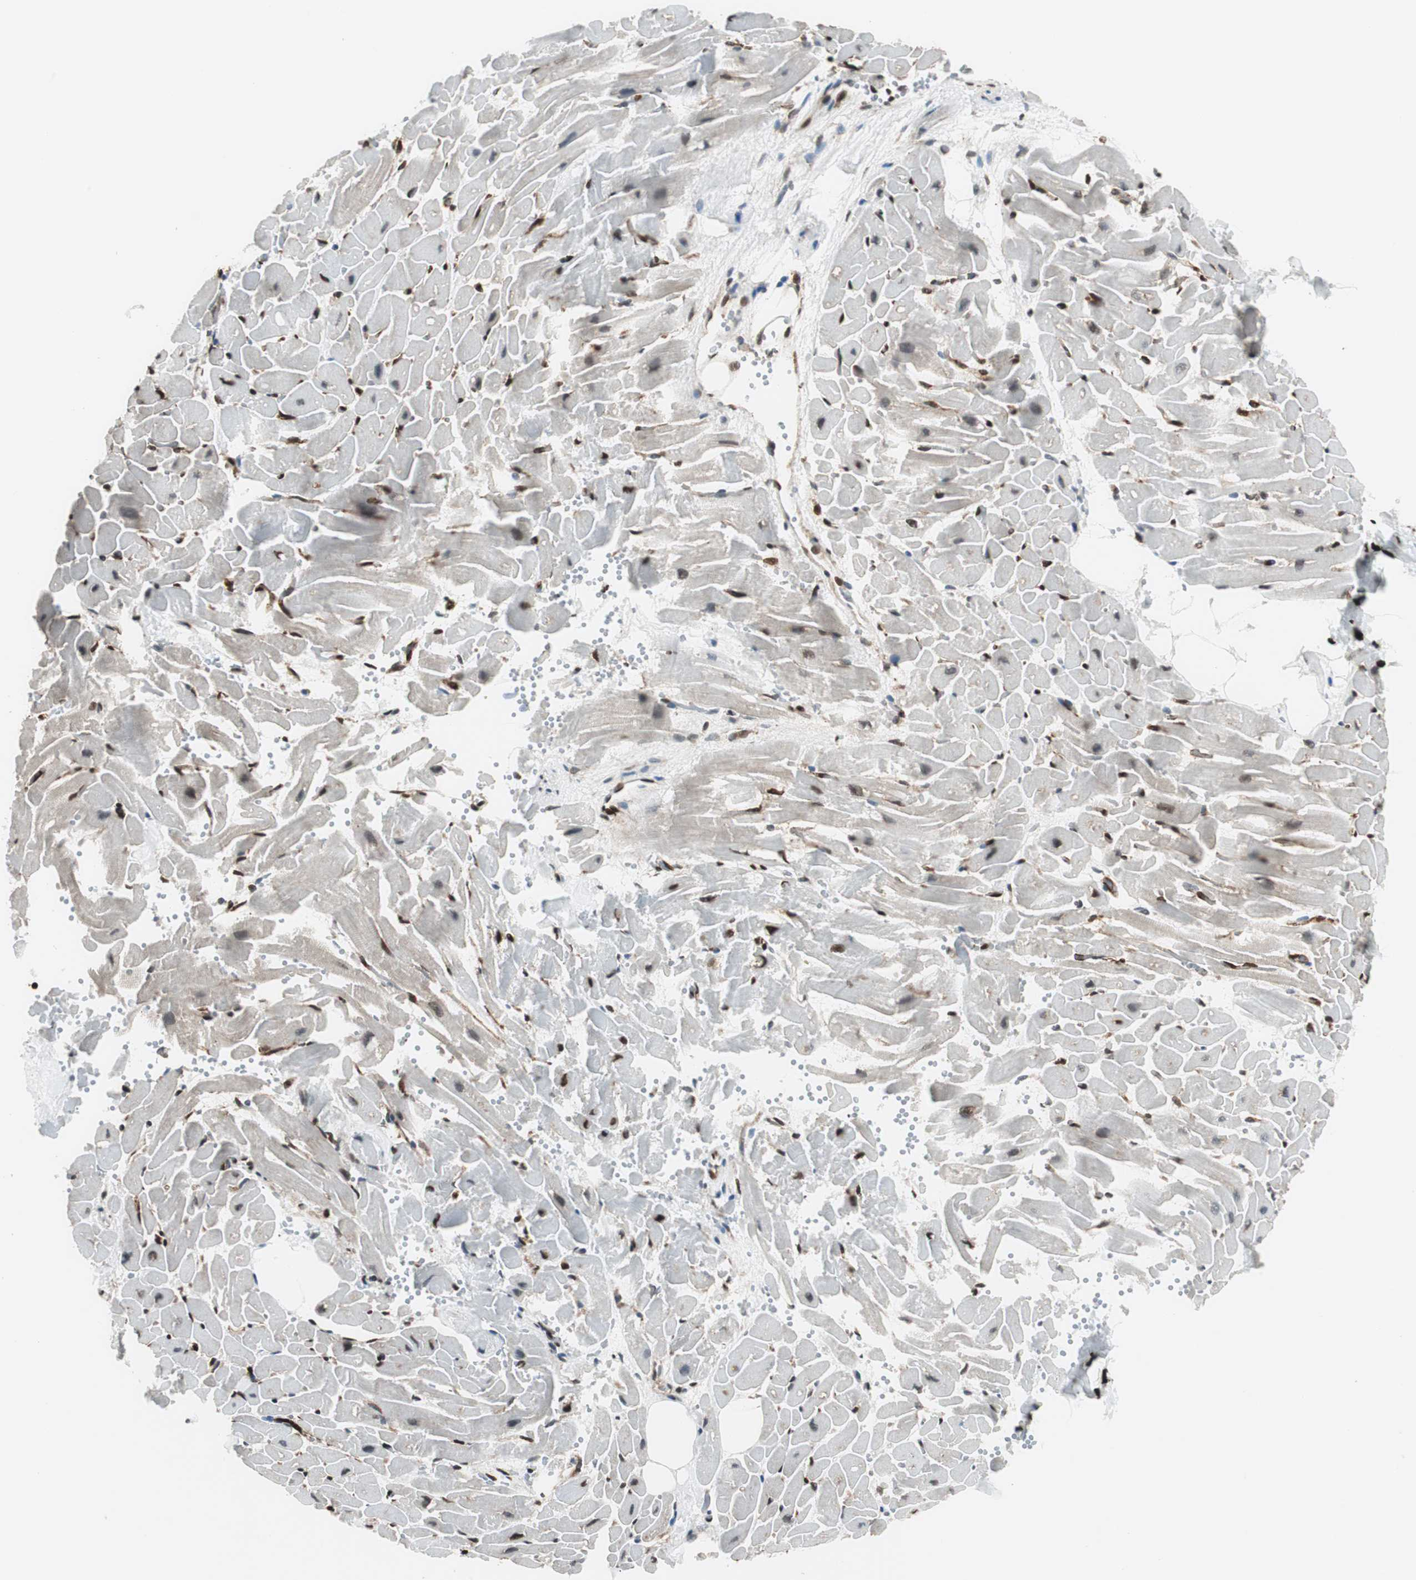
{"staining": {"intensity": "moderate", "quantity": "25%-75%", "location": "nuclear"}, "tissue": "heart muscle", "cell_type": "Cardiomyocytes", "image_type": "normal", "snomed": [{"axis": "morphology", "description": "Normal tissue, NOS"}, {"axis": "topography", "description": "Heart"}], "caption": "Protein staining of benign heart muscle shows moderate nuclear positivity in about 25%-75% of cardiomyocytes. The staining was performed using DAB (3,3'-diaminobenzidine), with brown indicating positive protein expression. Nuclei are stained blue with hematoxylin.", "gene": "EWSR1", "patient": {"sex": "female", "age": 19}}